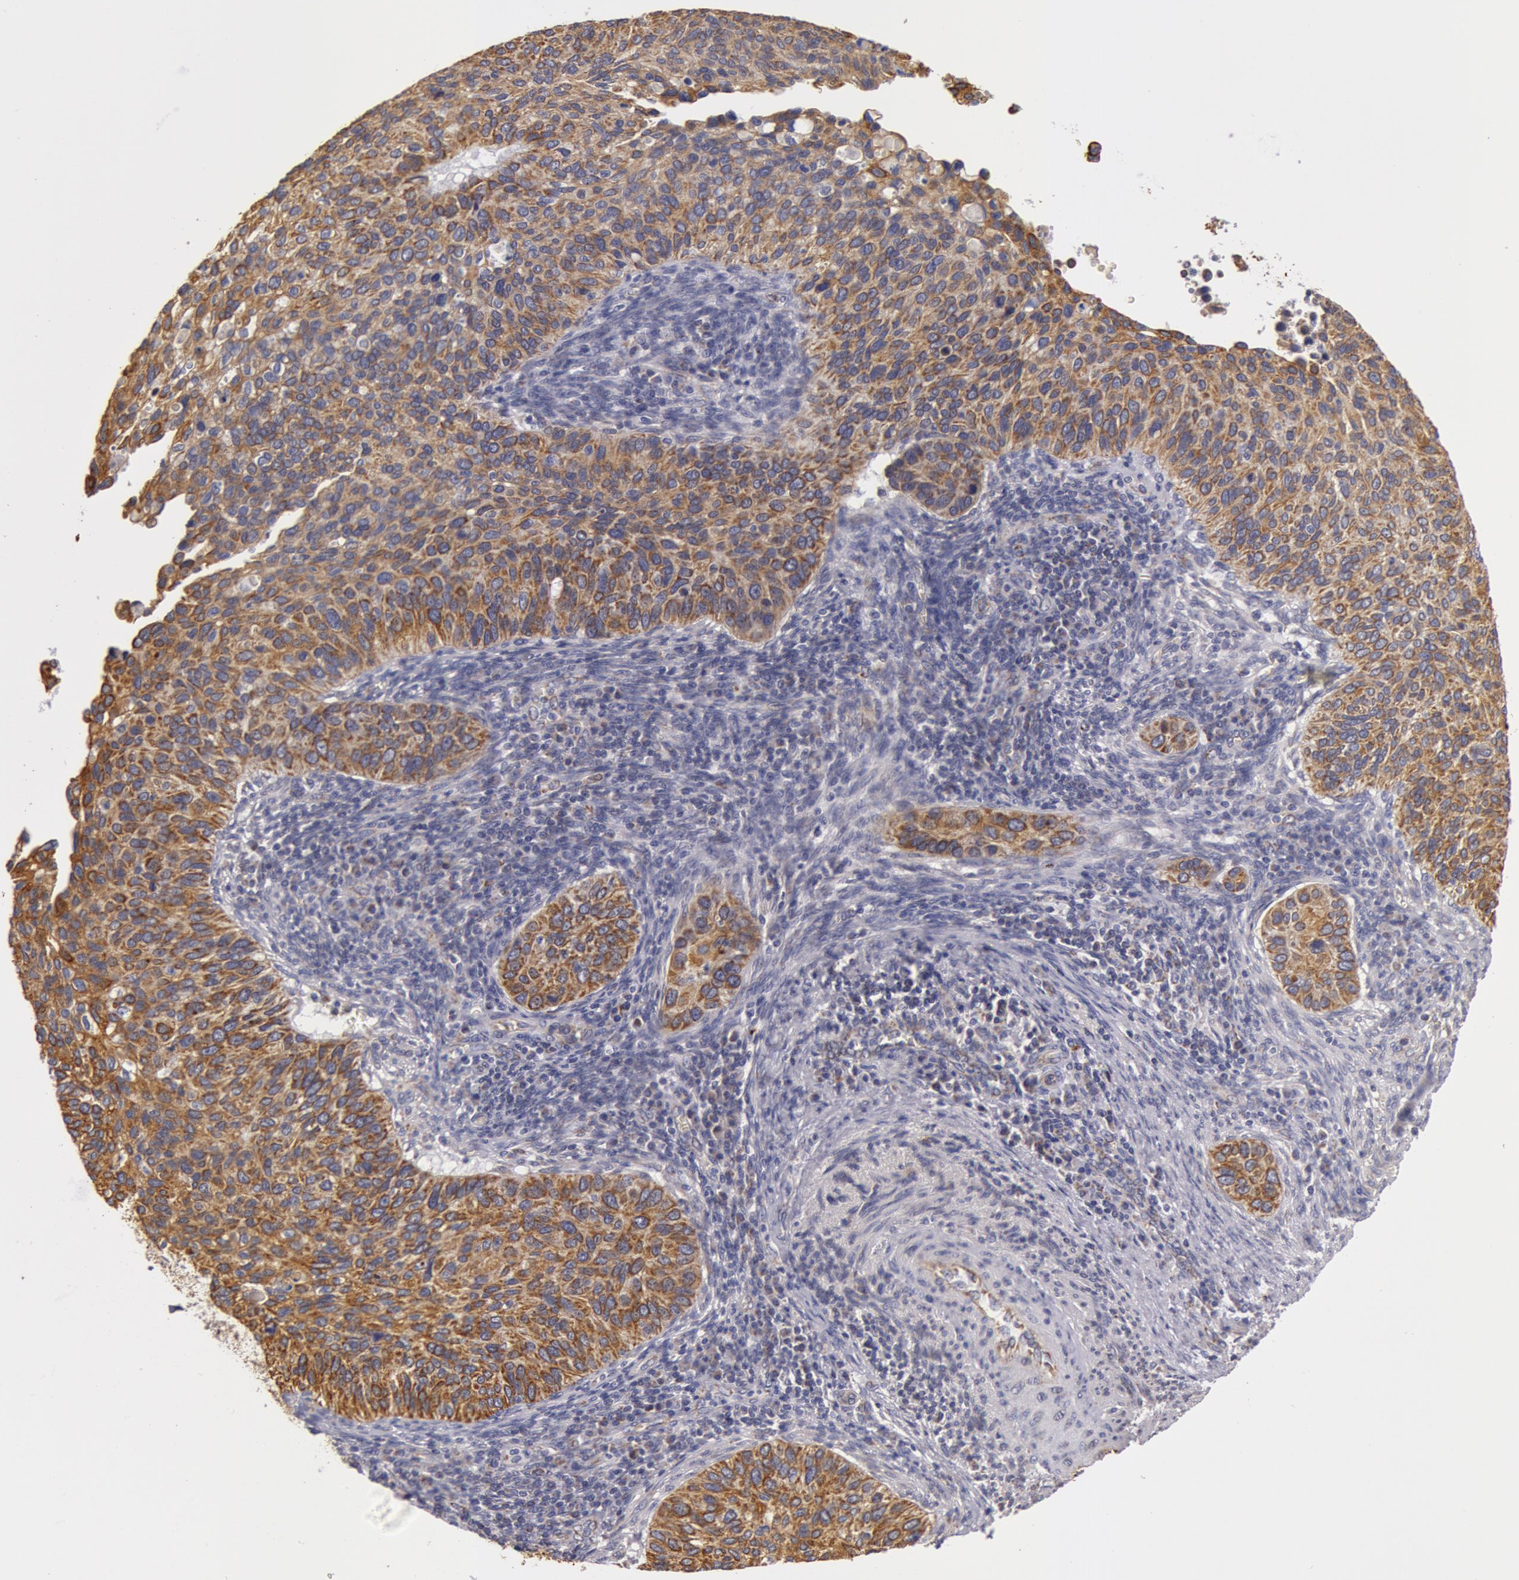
{"staining": {"intensity": "moderate", "quantity": ">75%", "location": "cytoplasmic/membranous"}, "tissue": "cervical cancer", "cell_type": "Tumor cells", "image_type": "cancer", "snomed": [{"axis": "morphology", "description": "Adenocarcinoma, NOS"}, {"axis": "topography", "description": "Cervix"}], "caption": "Tumor cells demonstrate medium levels of moderate cytoplasmic/membranous staining in about >75% of cells in human cervical adenocarcinoma.", "gene": "KRT18", "patient": {"sex": "female", "age": 29}}